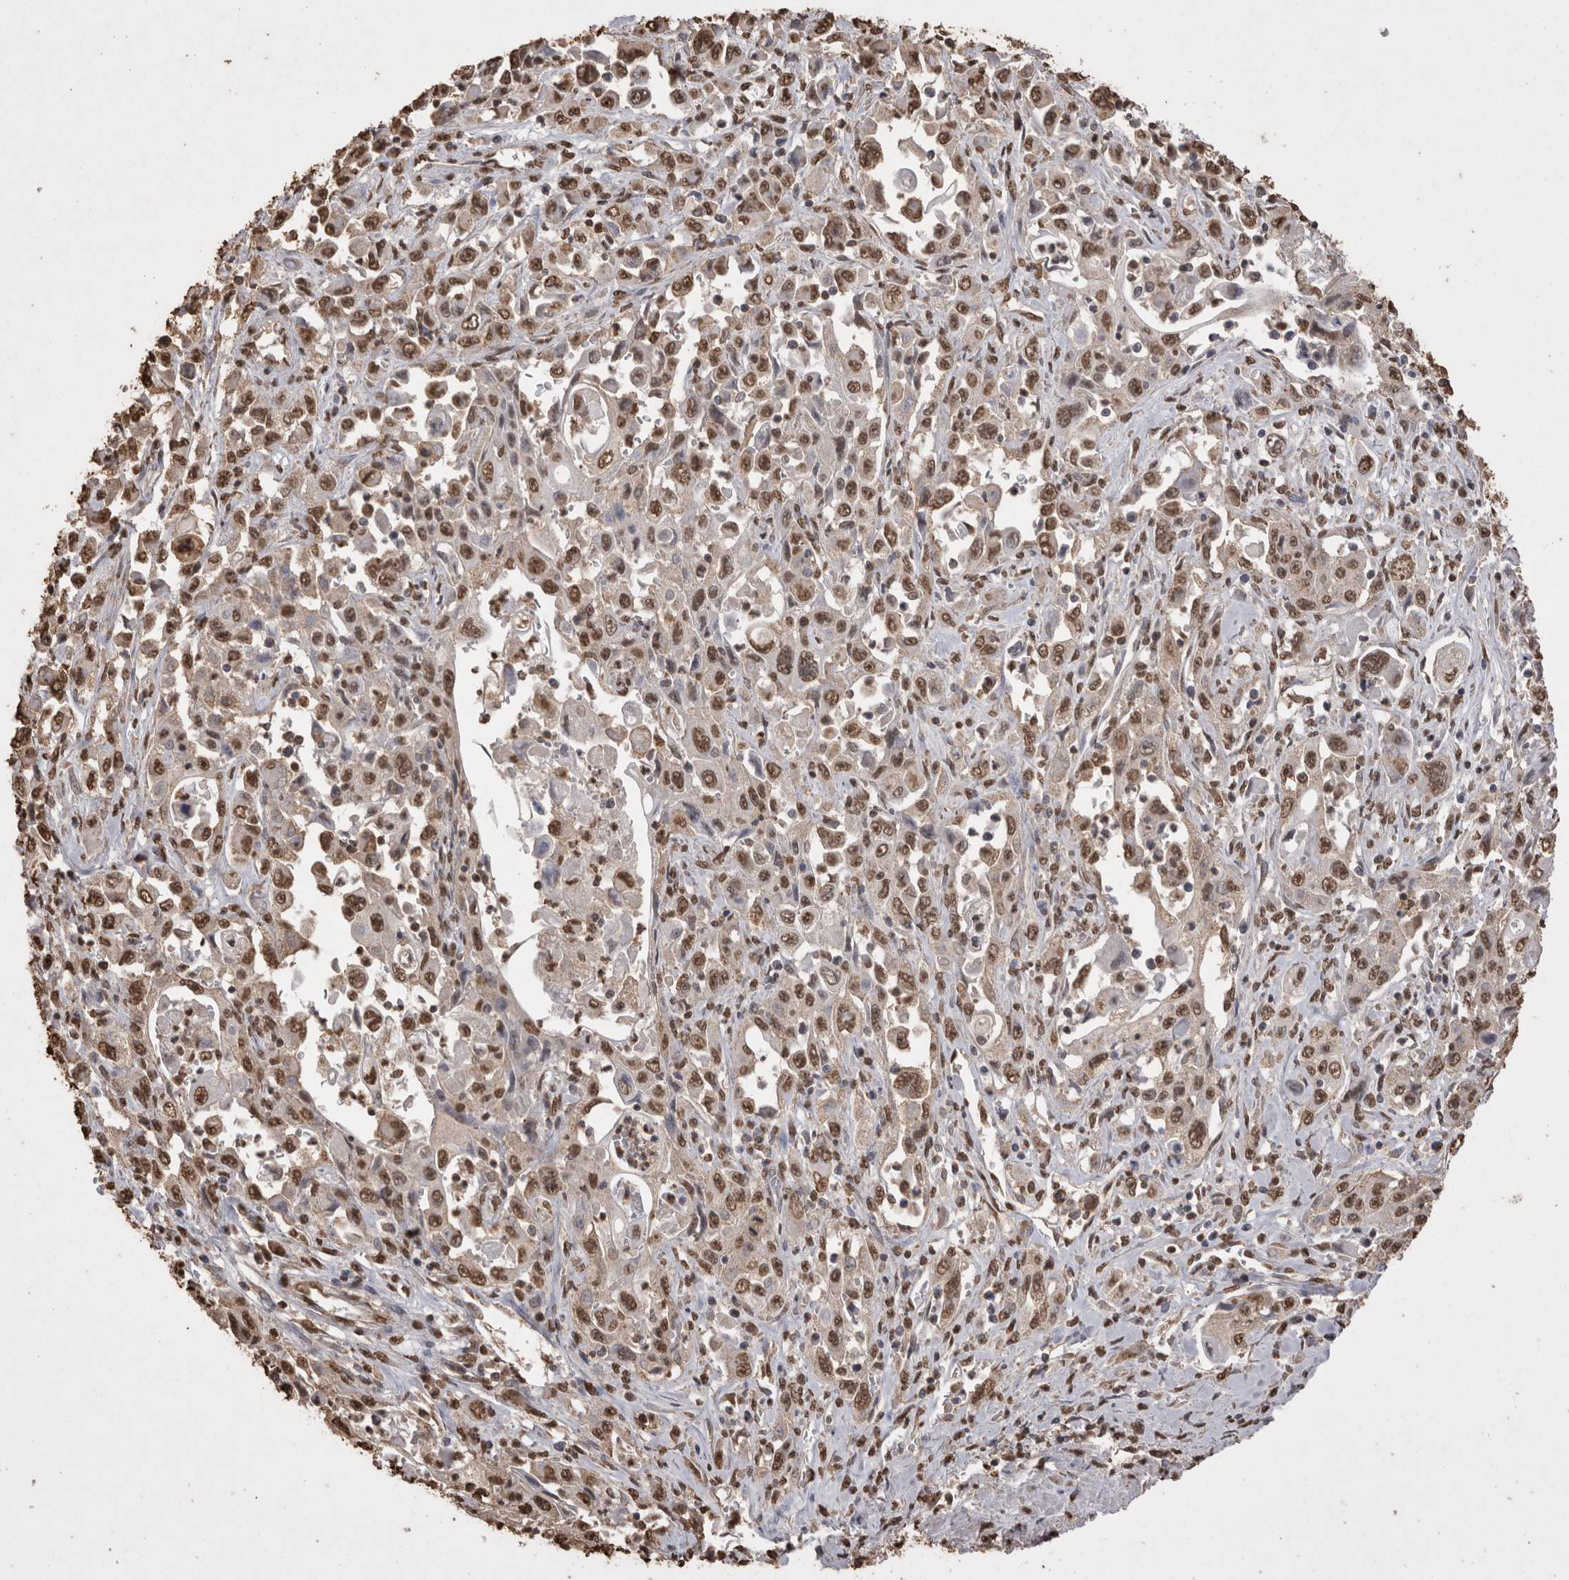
{"staining": {"intensity": "moderate", "quantity": ">75%", "location": "nuclear"}, "tissue": "pancreatic cancer", "cell_type": "Tumor cells", "image_type": "cancer", "snomed": [{"axis": "morphology", "description": "Adenocarcinoma, NOS"}, {"axis": "topography", "description": "Pancreas"}], "caption": "Human pancreatic adenocarcinoma stained with a protein marker exhibits moderate staining in tumor cells.", "gene": "POU5F1", "patient": {"sex": "male", "age": 70}}